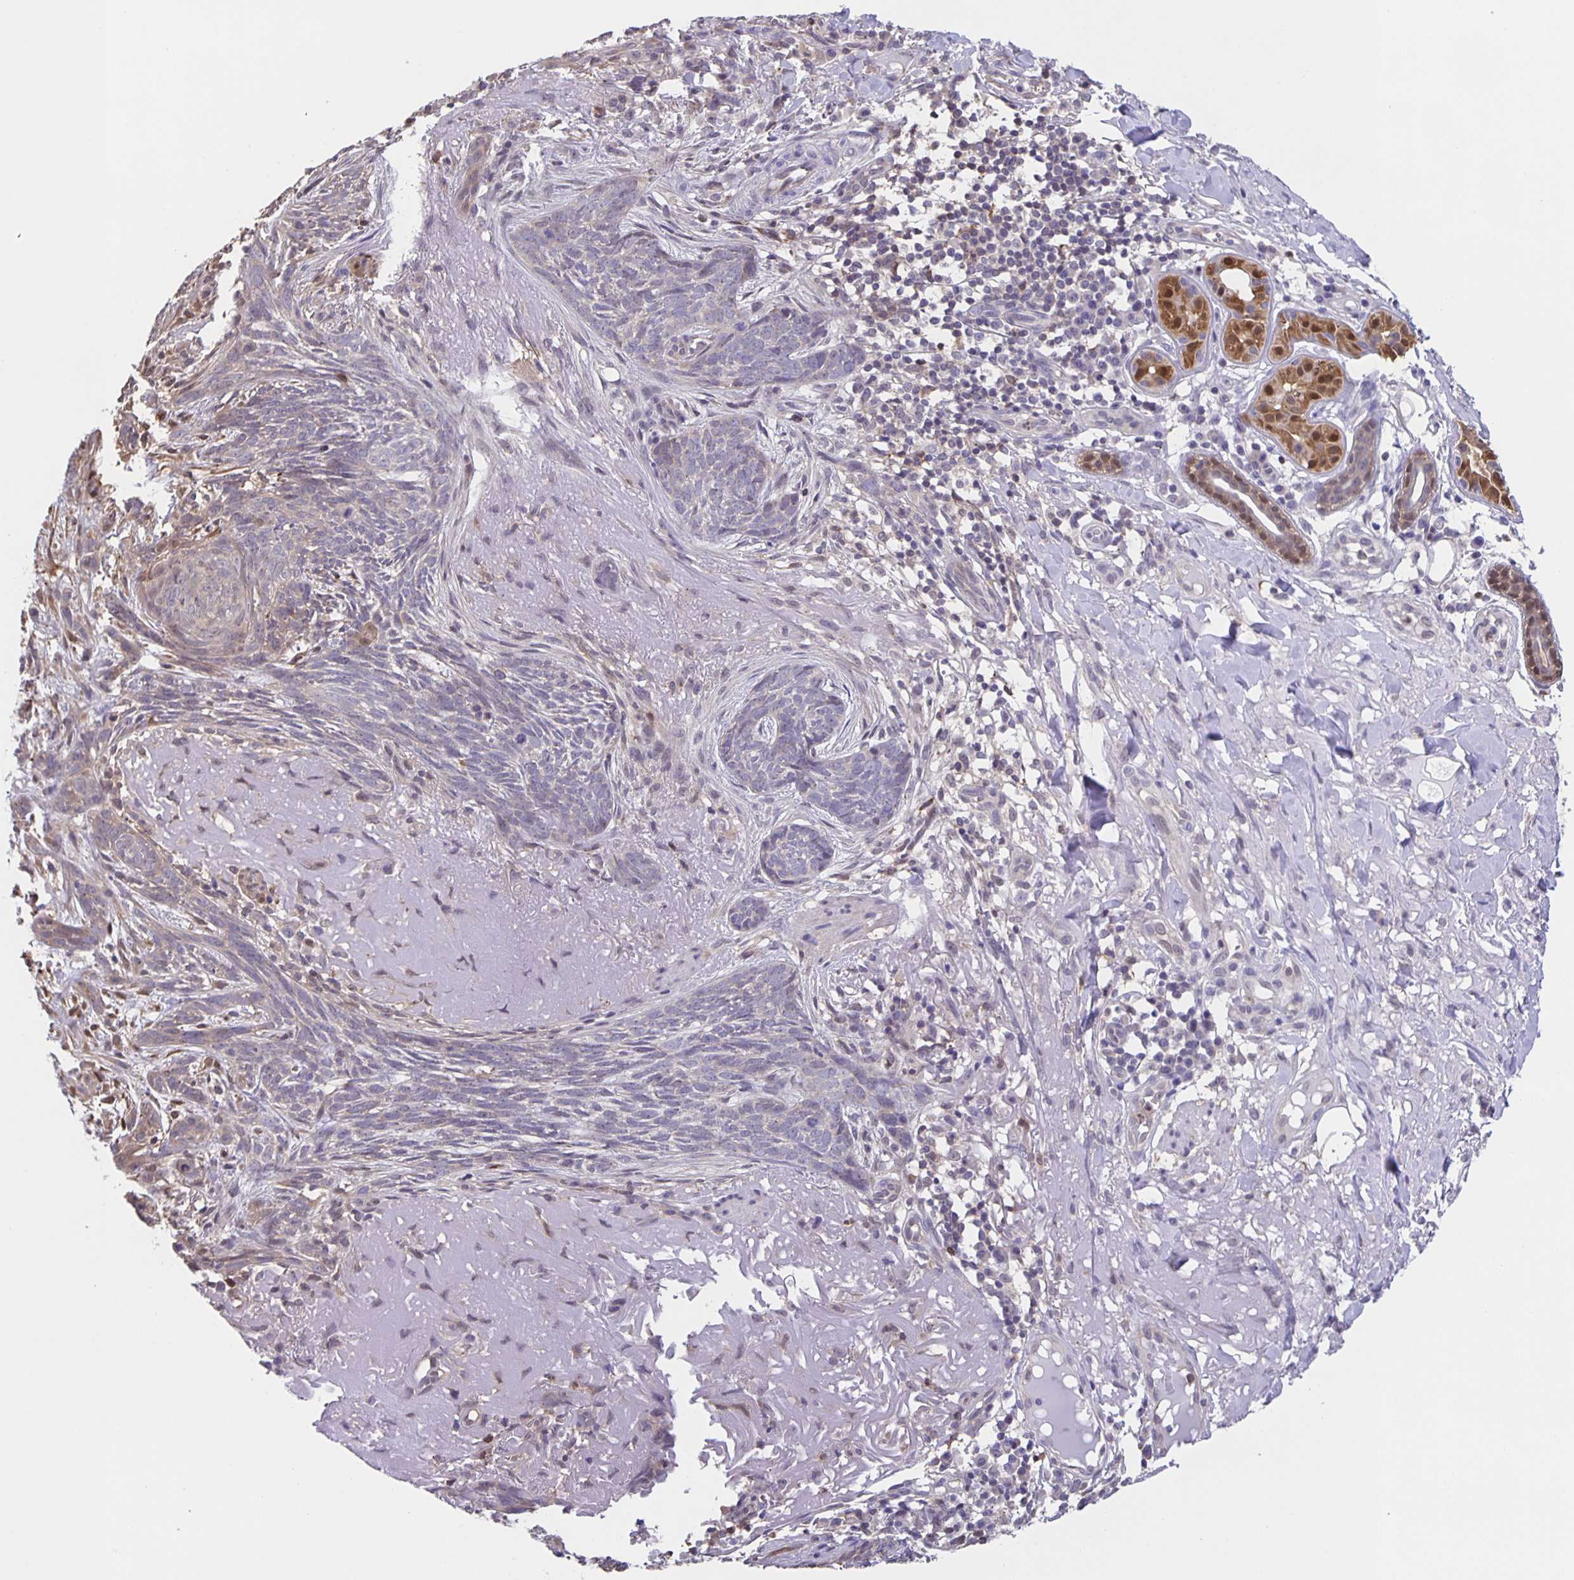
{"staining": {"intensity": "negative", "quantity": "none", "location": "none"}, "tissue": "skin cancer", "cell_type": "Tumor cells", "image_type": "cancer", "snomed": [{"axis": "morphology", "description": "Basal cell carcinoma"}, {"axis": "topography", "description": "Skin"}], "caption": "This is an immunohistochemistry micrograph of skin basal cell carcinoma. There is no expression in tumor cells.", "gene": "MARCHF6", "patient": {"sex": "female", "age": 93}}